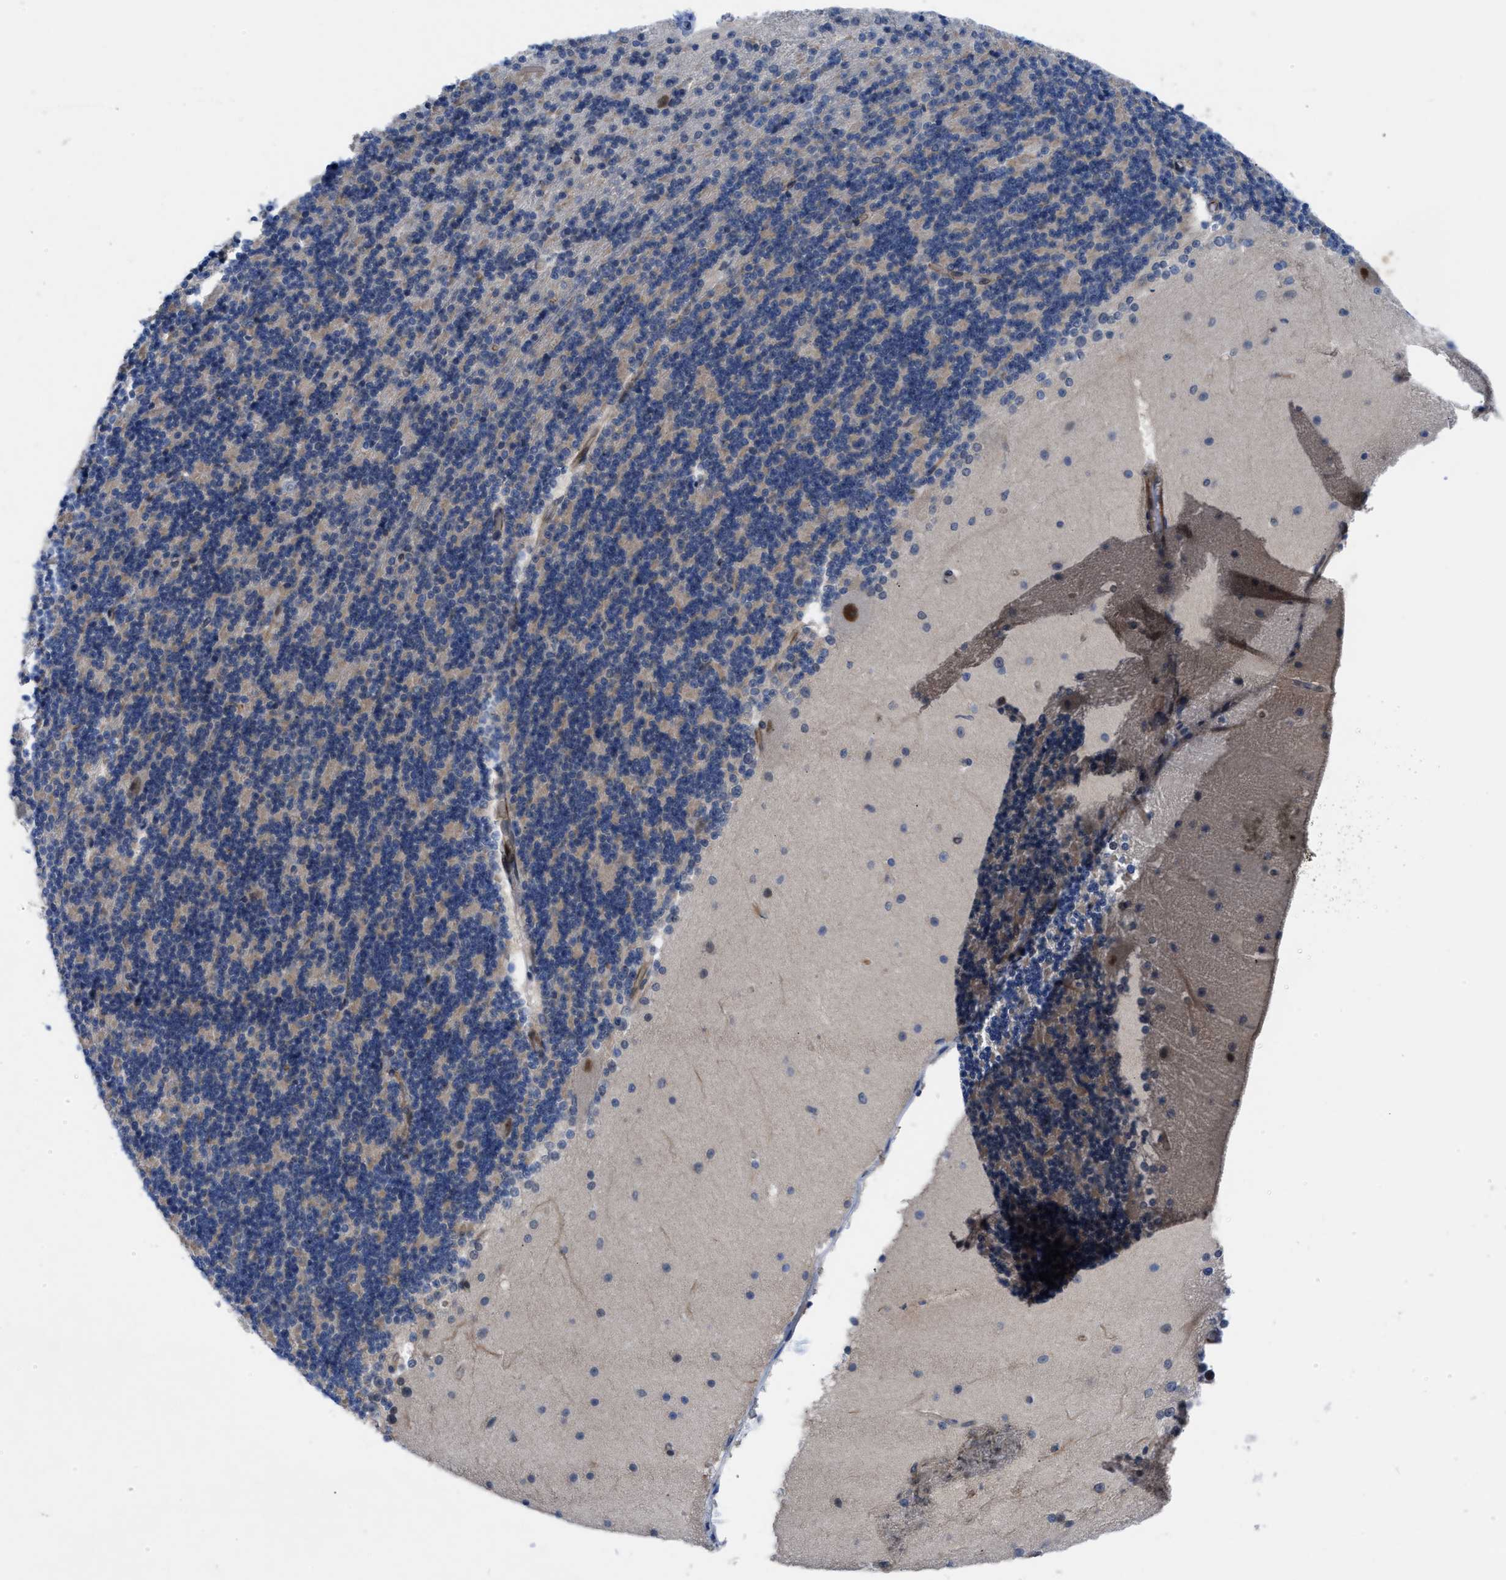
{"staining": {"intensity": "negative", "quantity": "none", "location": "none"}, "tissue": "cerebellum", "cell_type": "Cells in granular layer", "image_type": "normal", "snomed": [{"axis": "morphology", "description": "Normal tissue, NOS"}, {"axis": "topography", "description": "Cerebellum"}], "caption": "The image demonstrates no significant staining in cells in granular layer of cerebellum.", "gene": "IL17RE", "patient": {"sex": "female", "age": 19}}